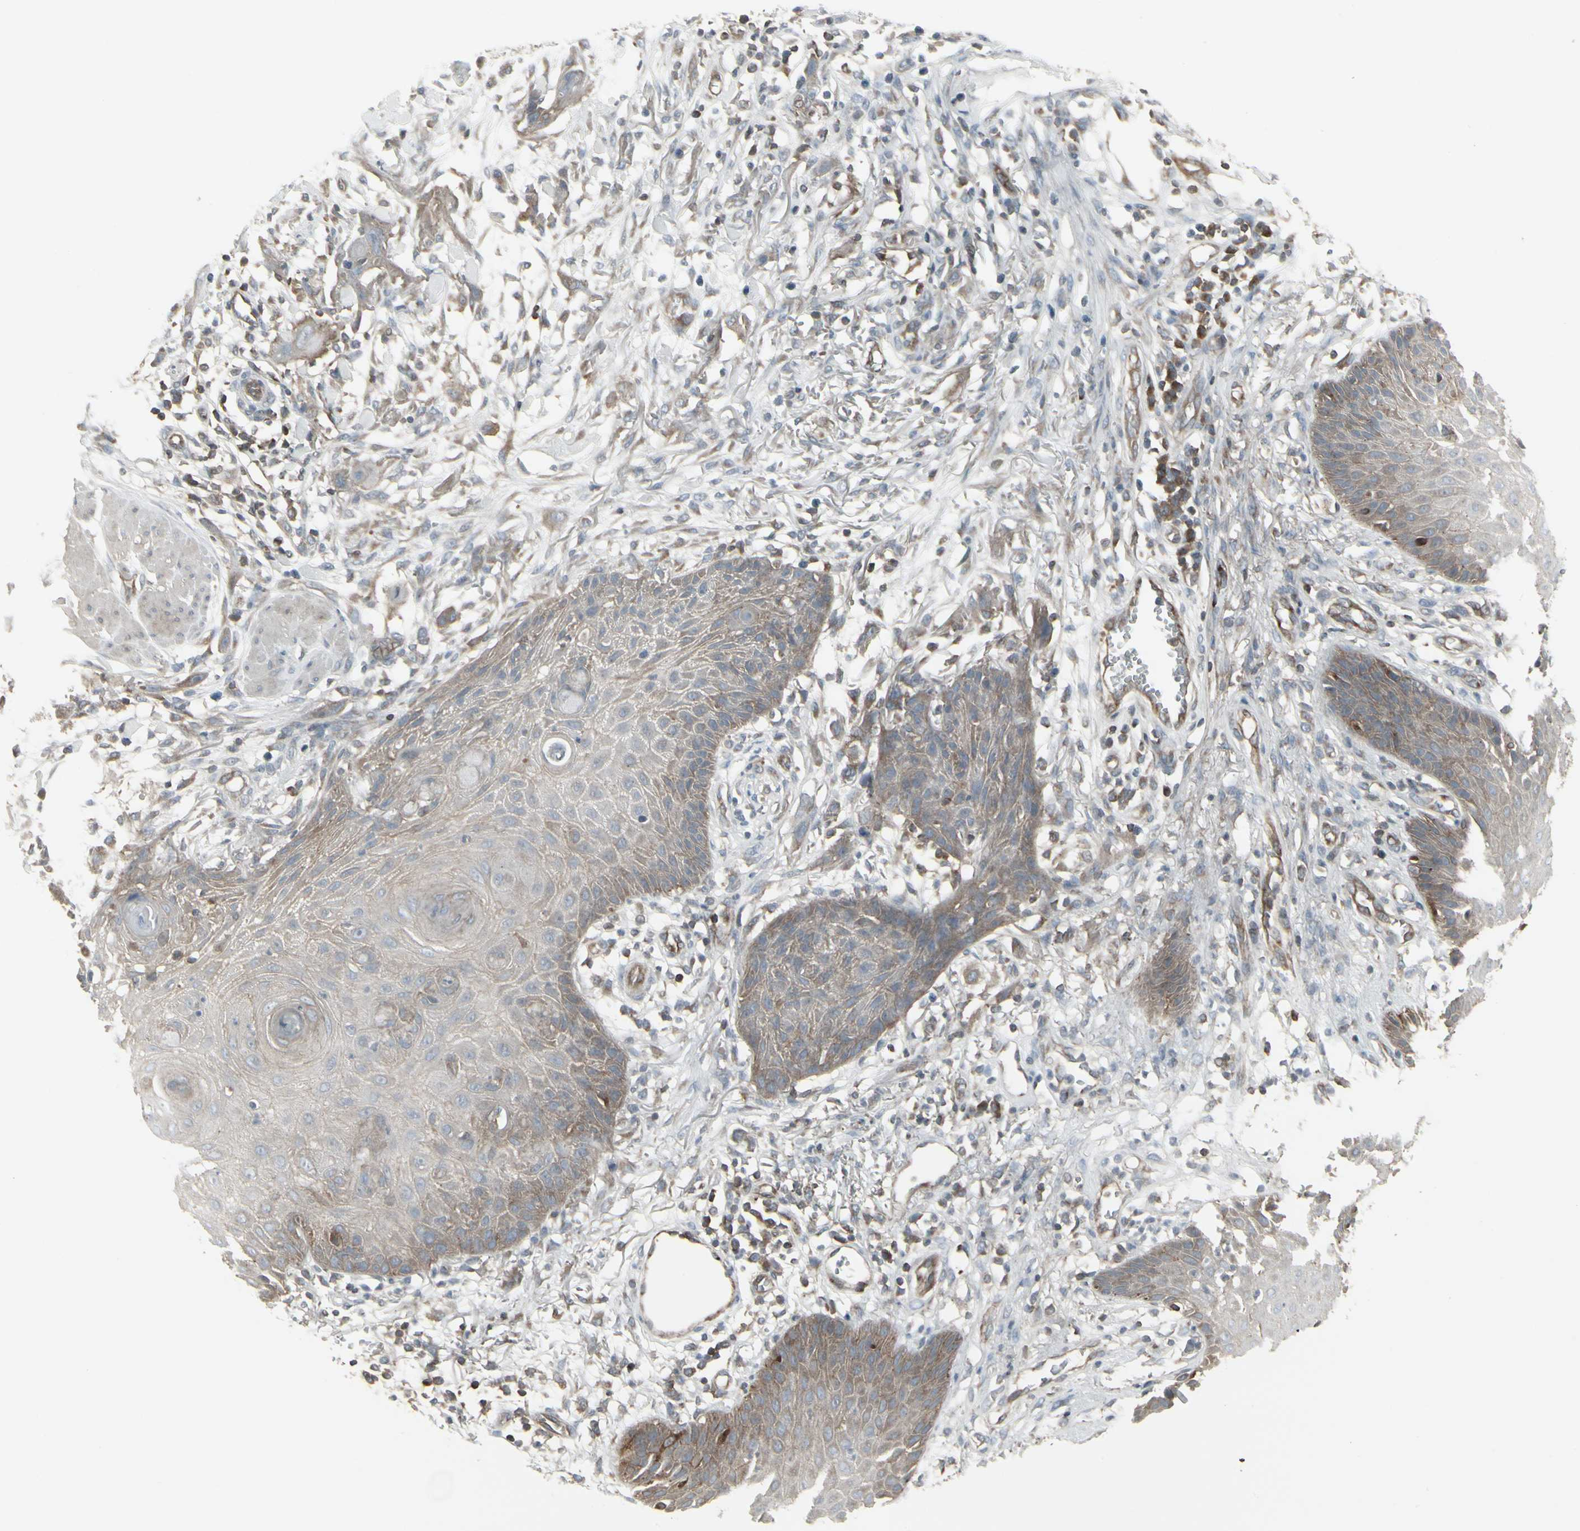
{"staining": {"intensity": "weak", "quantity": ">75%", "location": "cytoplasmic/membranous"}, "tissue": "skin cancer", "cell_type": "Tumor cells", "image_type": "cancer", "snomed": [{"axis": "morphology", "description": "Normal tissue, NOS"}, {"axis": "morphology", "description": "Squamous cell carcinoma, NOS"}, {"axis": "topography", "description": "Skin"}], "caption": "Skin squamous cell carcinoma stained with immunohistochemistry (IHC) demonstrates weak cytoplasmic/membranous staining in approximately >75% of tumor cells.", "gene": "EPS15", "patient": {"sex": "female", "age": 59}}